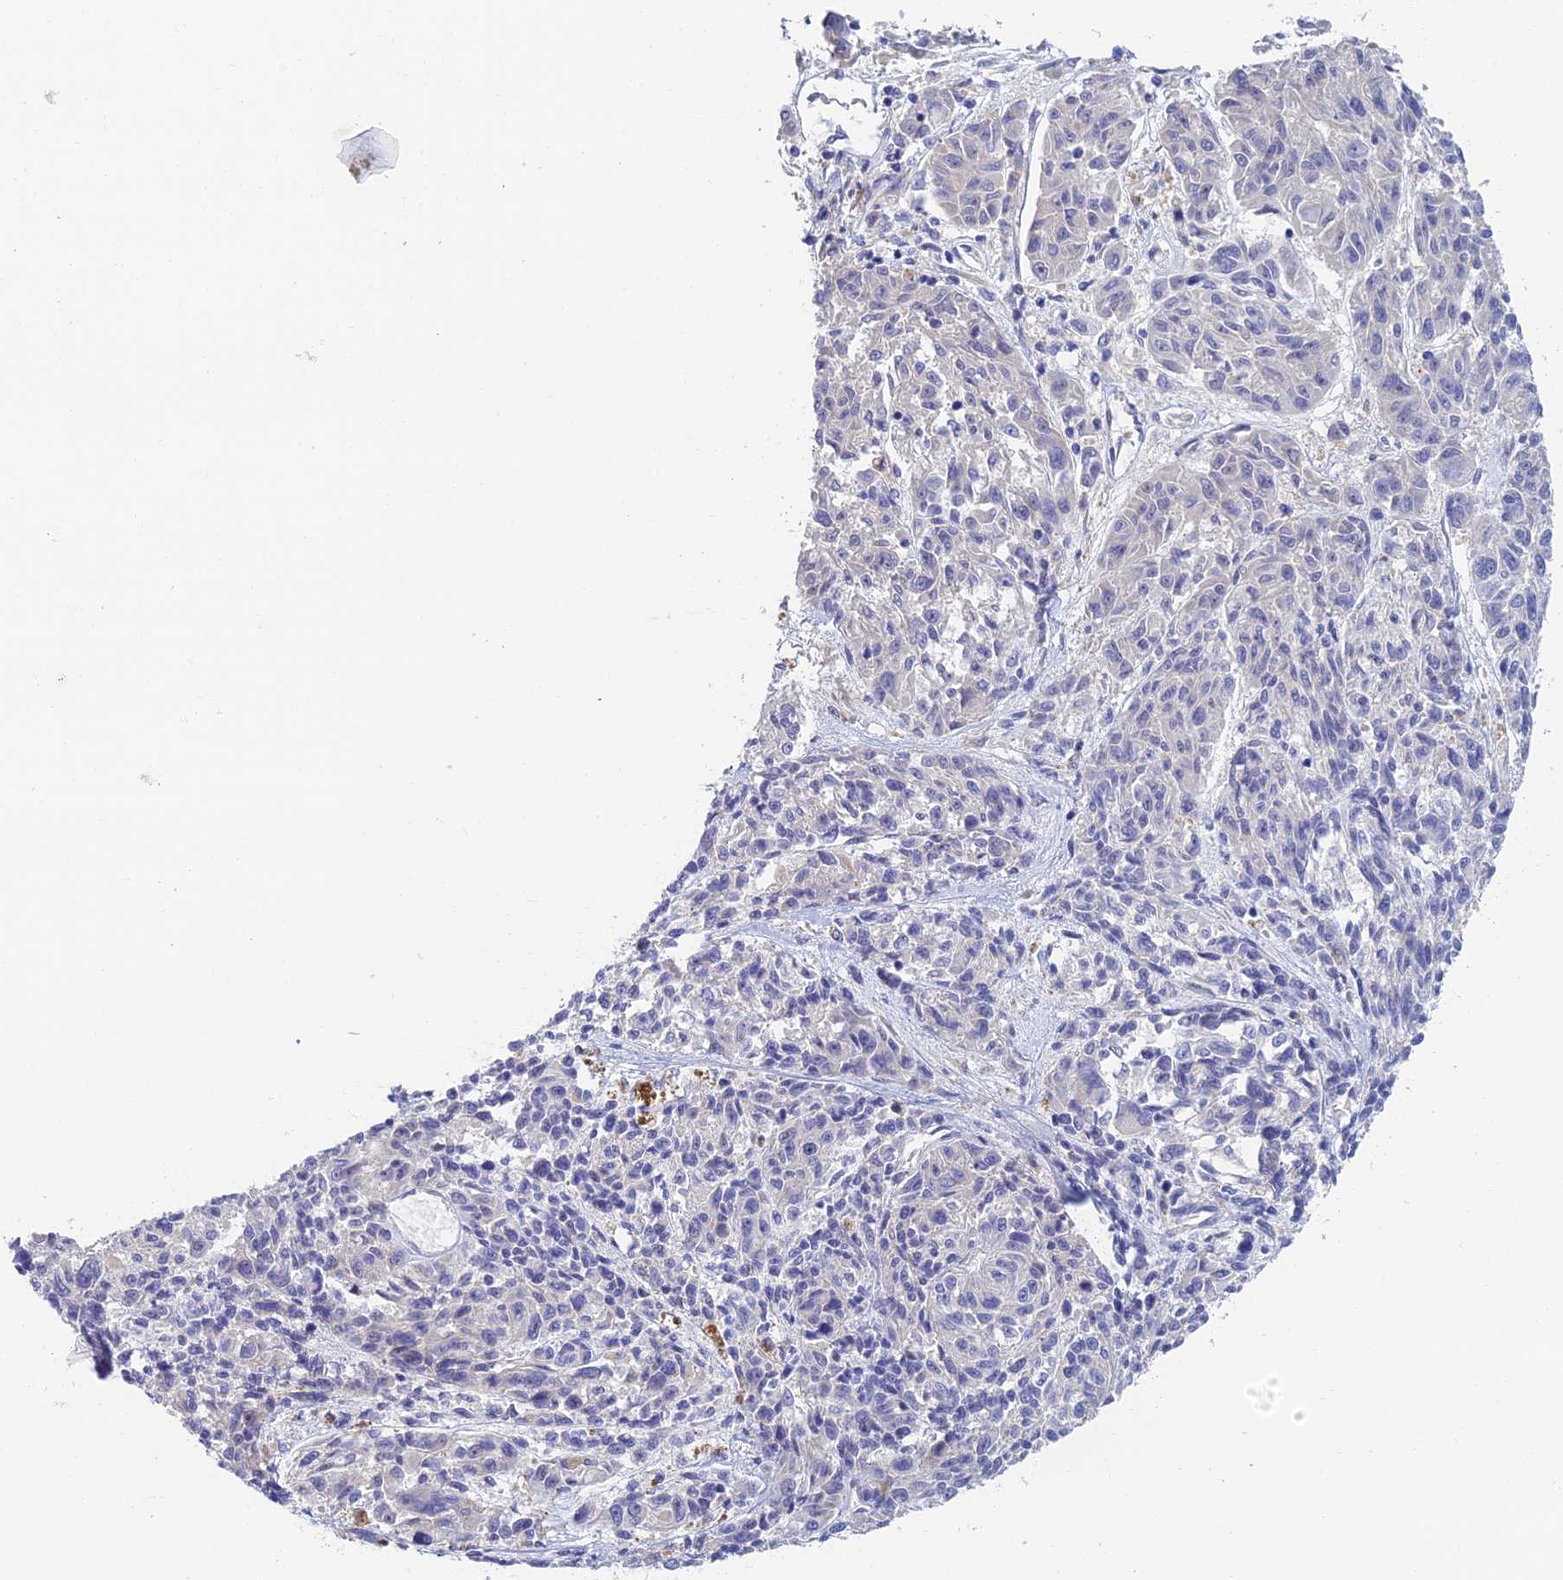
{"staining": {"intensity": "negative", "quantity": "none", "location": "none"}, "tissue": "melanoma", "cell_type": "Tumor cells", "image_type": "cancer", "snomed": [{"axis": "morphology", "description": "Malignant melanoma, NOS"}, {"axis": "topography", "description": "Skin"}], "caption": "The IHC photomicrograph has no significant expression in tumor cells of melanoma tissue.", "gene": "RPGRIP1L", "patient": {"sex": "male", "age": 53}}